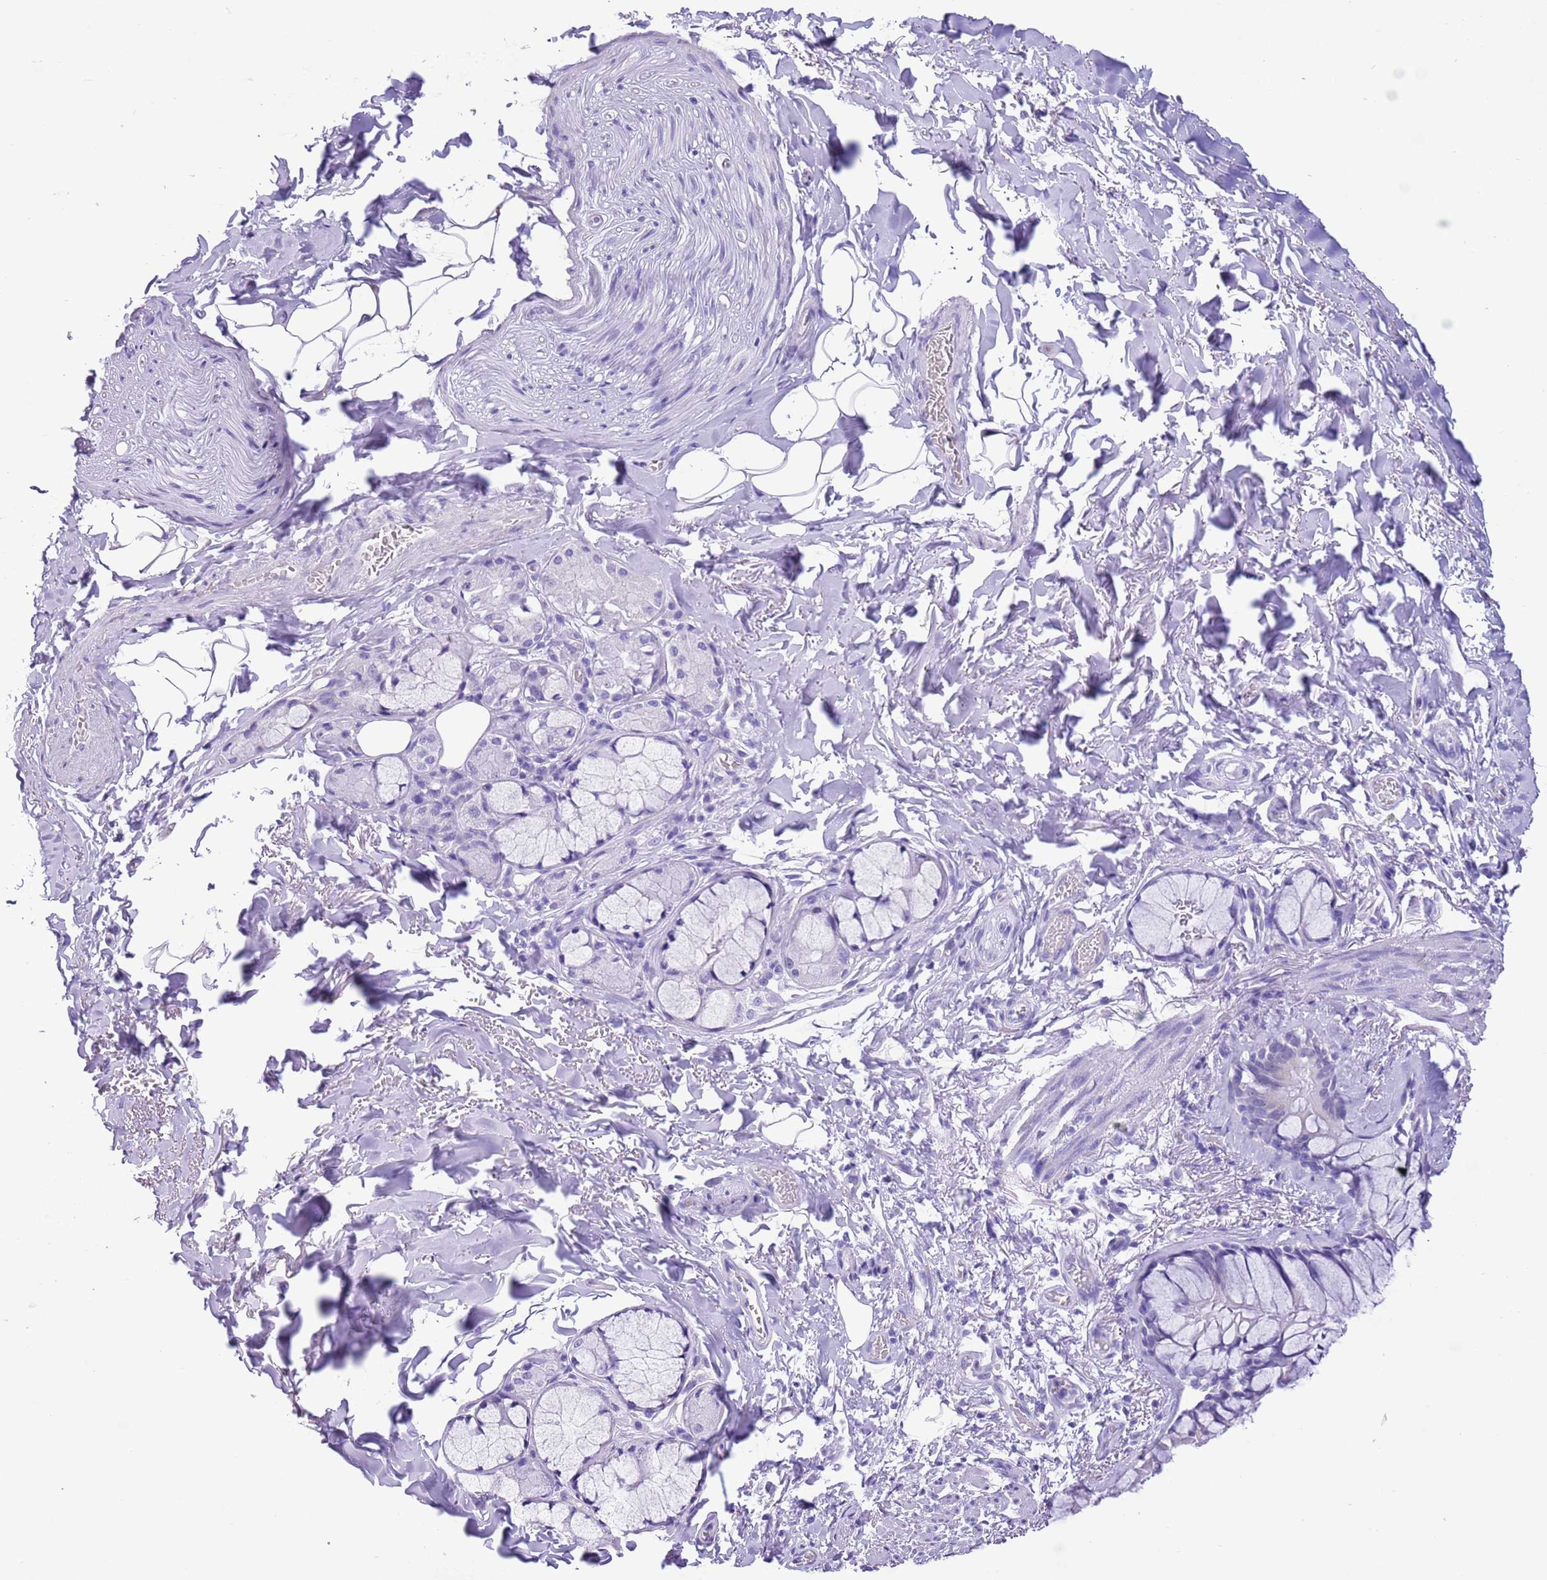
{"staining": {"intensity": "negative", "quantity": "none", "location": "none"}, "tissue": "bronchus", "cell_type": "Respiratory epithelial cells", "image_type": "normal", "snomed": [{"axis": "morphology", "description": "Normal tissue, NOS"}, {"axis": "topography", "description": "Cartilage tissue"}], "caption": "Immunohistochemistry photomicrograph of unremarkable bronchus: bronchus stained with DAB (3,3'-diaminobenzidine) demonstrates no significant protein staining in respiratory epithelial cells.", "gene": "TMEM185A", "patient": {"sex": "male", "age": 63}}